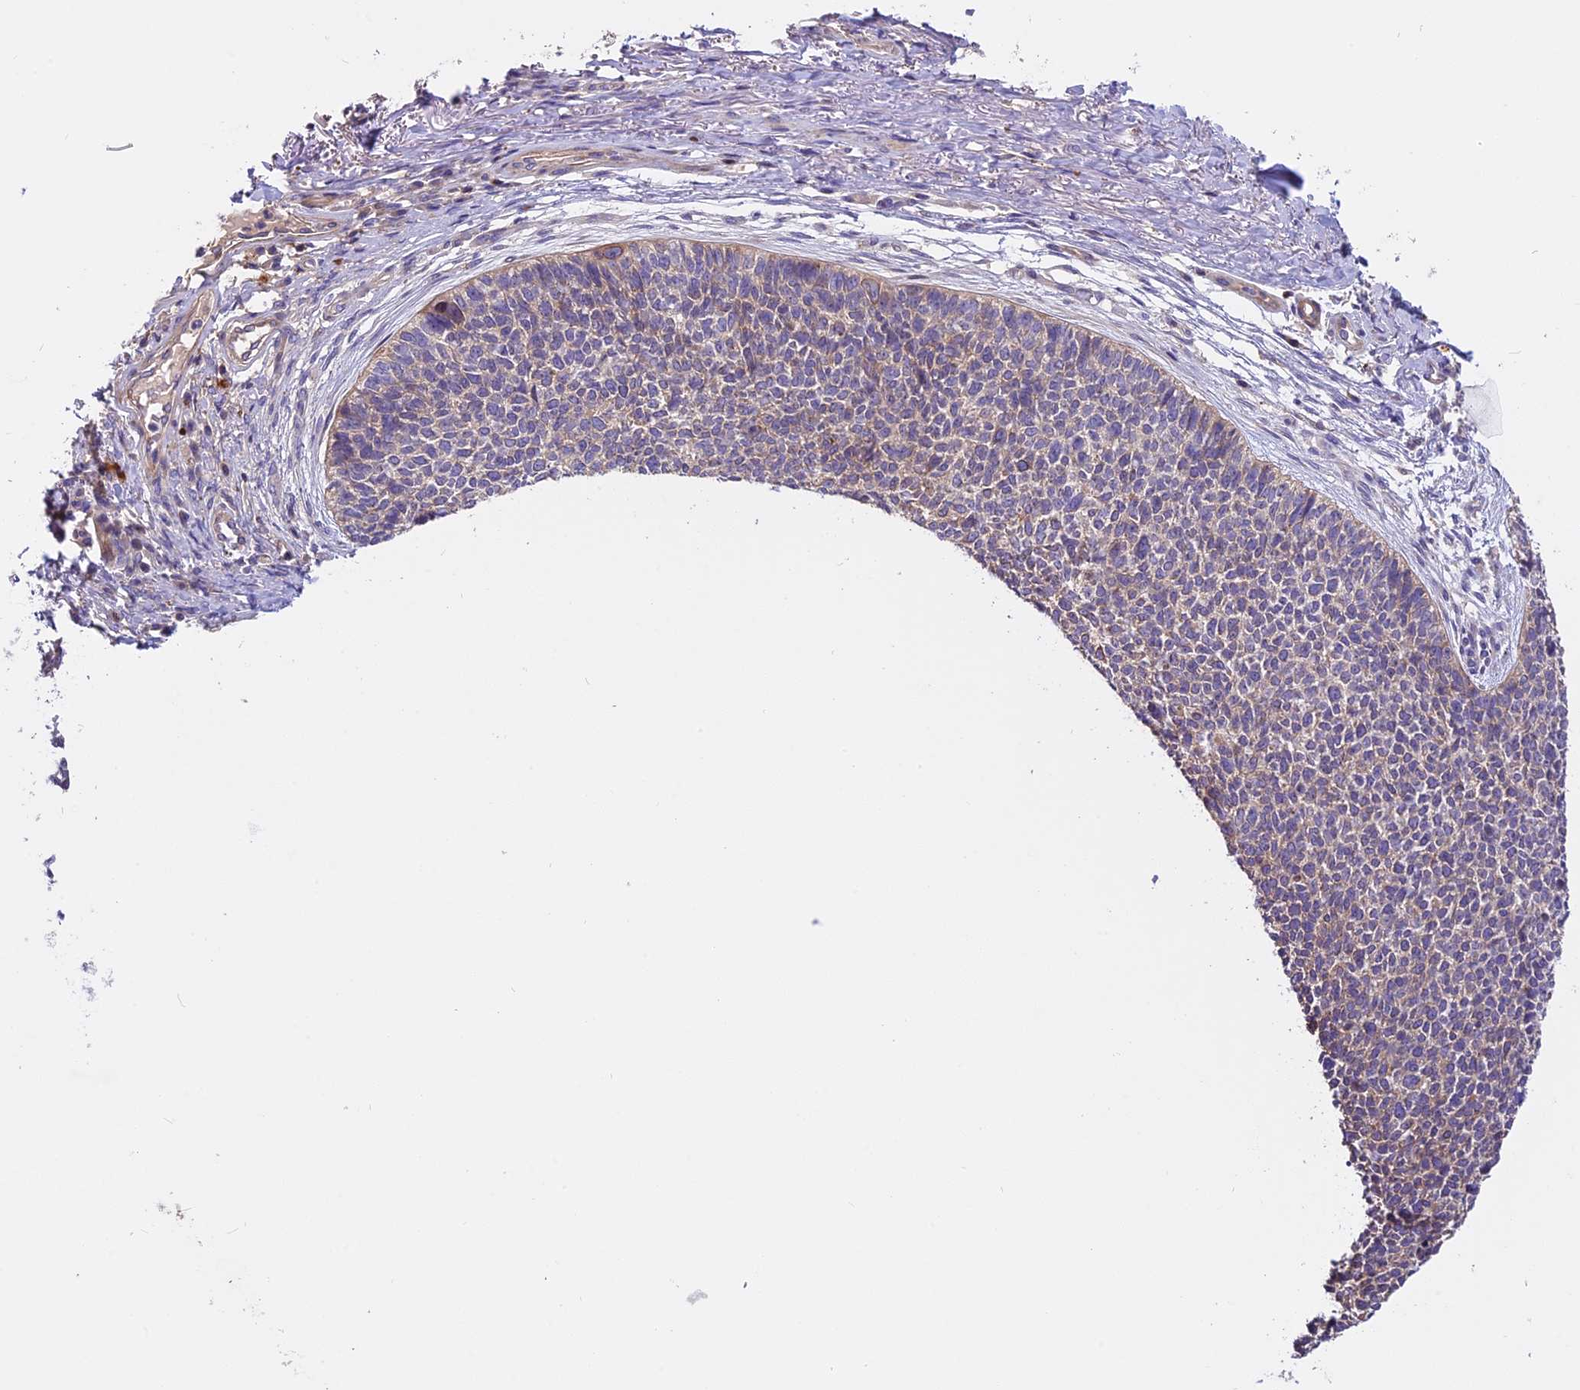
{"staining": {"intensity": "weak", "quantity": "<25%", "location": "cytoplasmic/membranous"}, "tissue": "skin cancer", "cell_type": "Tumor cells", "image_type": "cancer", "snomed": [{"axis": "morphology", "description": "Basal cell carcinoma"}, {"axis": "topography", "description": "Skin"}], "caption": "Tumor cells are negative for brown protein staining in skin basal cell carcinoma.", "gene": "FAM98C", "patient": {"sex": "female", "age": 84}}